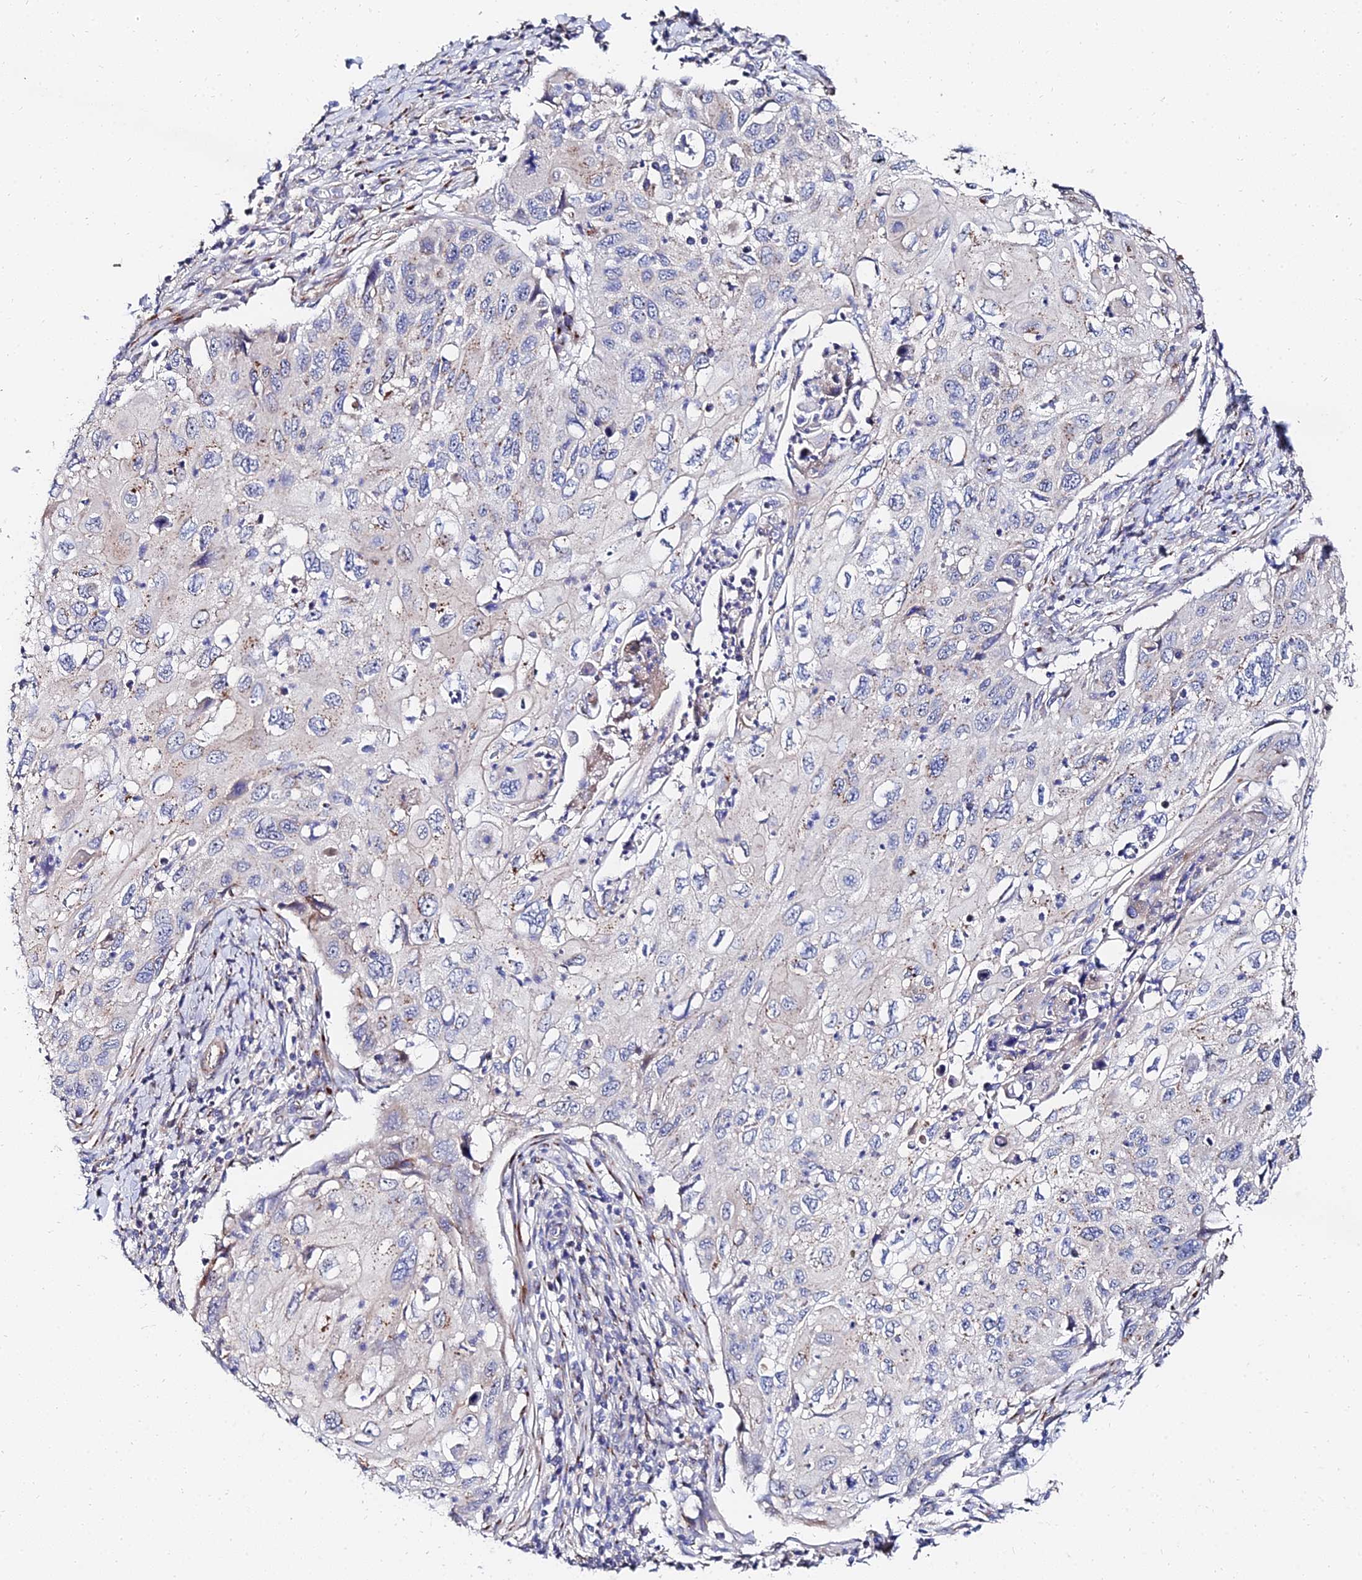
{"staining": {"intensity": "weak", "quantity": "25%-75%", "location": "cytoplasmic/membranous"}, "tissue": "cervical cancer", "cell_type": "Tumor cells", "image_type": "cancer", "snomed": [{"axis": "morphology", "description": "Squamous cell carcinoma, NOS"}, {"axis": "topography", "description": "Cervix"}], "caption": "A low amount of weak cytoplasmic/membranous positivity is seen in approximately 25%-75% of tumor cells in cervical squamous cell carcinoma tissue. (Brightfield microscopy of DAB IHC at high magnification).", "gene": "BORCS8", "patient": {"sex": "female", "age": 70}}